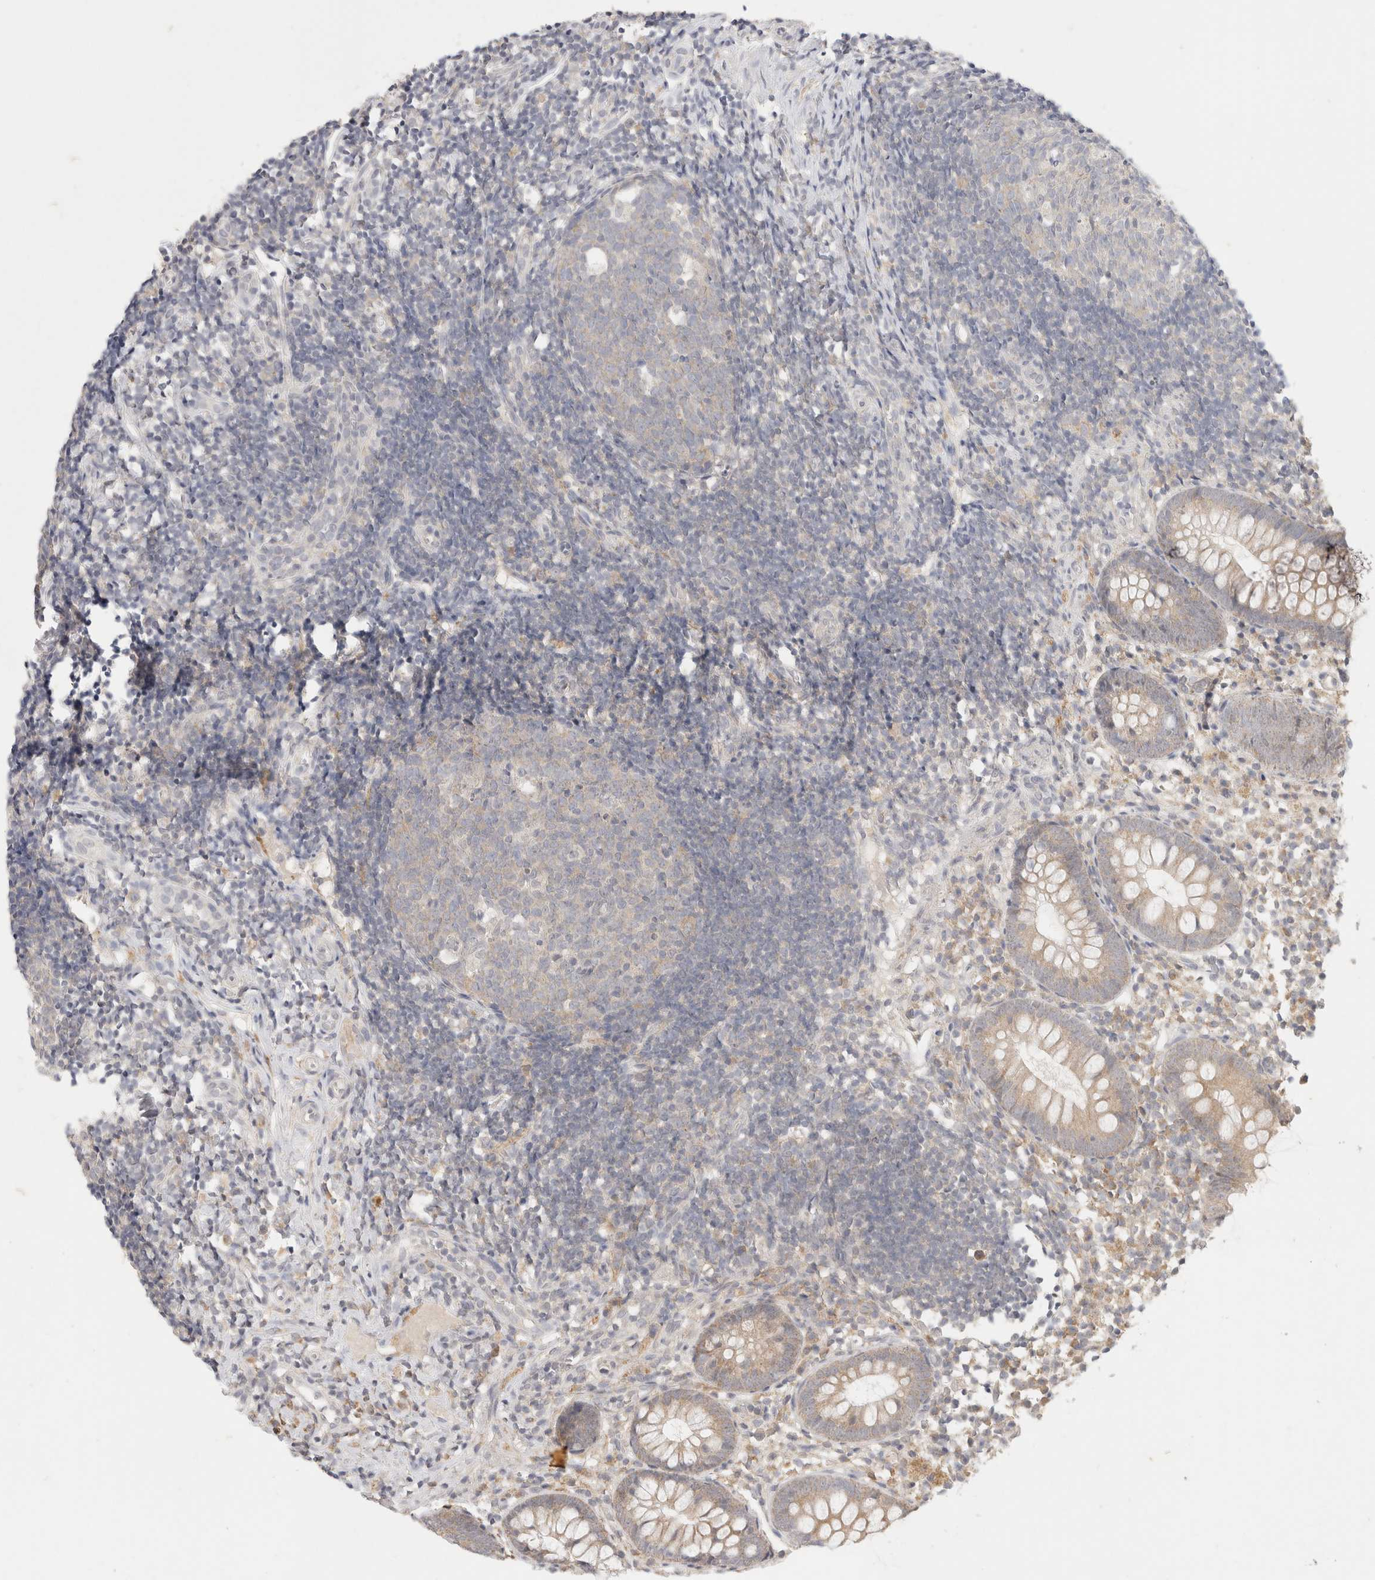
{"staining": {"intensity": "weak", "quantity": ">75%", "location": "cytoplasmic/membranous"}, "tissue": "appendix", "cell_type": "Glandular cells", "image_type": "normal", "snomed": [{"axis": "morphology", "description": "Normal tissue, NOS"}, {"axis": "topography", "description": "Appendix"}], "caption": "Protein staining of unremarkable appendix displays weak cytoplasmic/membranous staining in approximately >75% of glandular cells.", "gene": "CHRM4", "patient": {"sex": "female", "age": 20}}